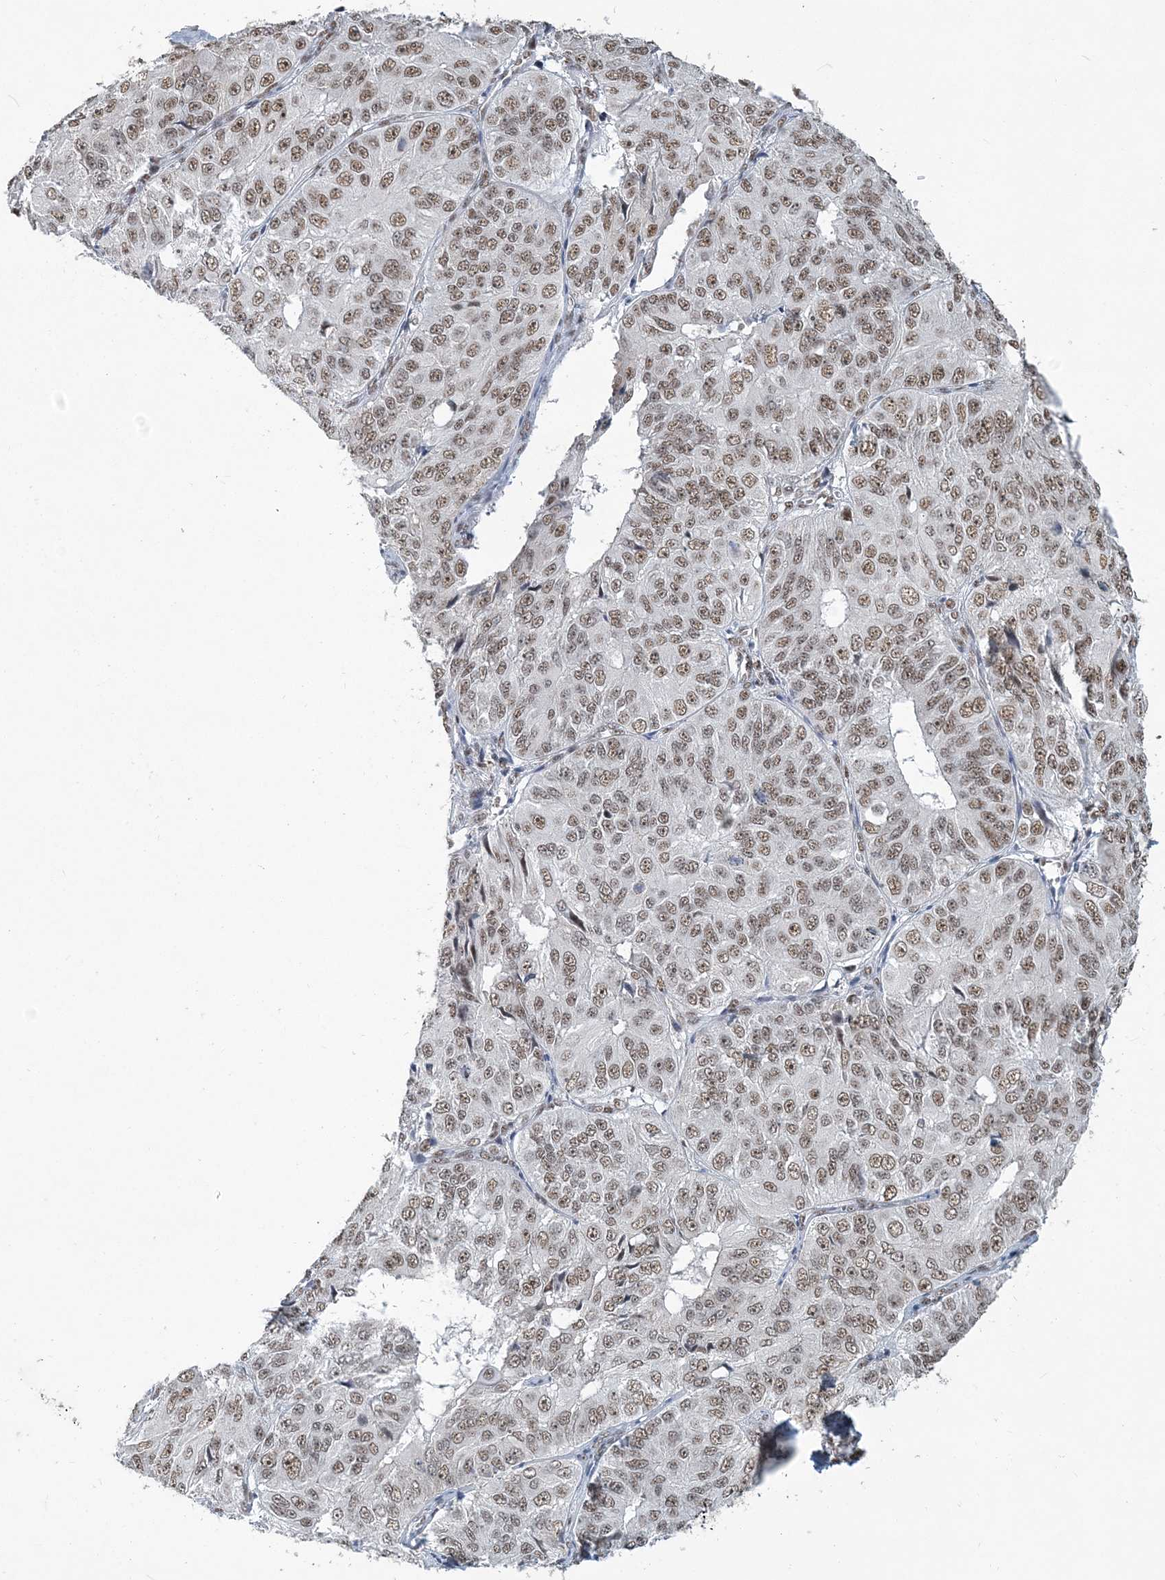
{"staining": {"intensity": "moderate", "quantity": ">75%", "location": "nuclear"}, "tissue": "ovarian cancer", "cell_type": "Tumor cells", "image_type": "cancer", "snomed": [{"axis": "morphology", "description": "Carcinoma, endometroid"}, {"axis": "topography", "description": "Ovary"}], "caption": "Protein analysis of ovarian cancer tissue exhibits moderate nuclear staining in about >75% of tumor cells.", "gene": "PLRG1", "patient": {"sex": "female", "age": 51}}